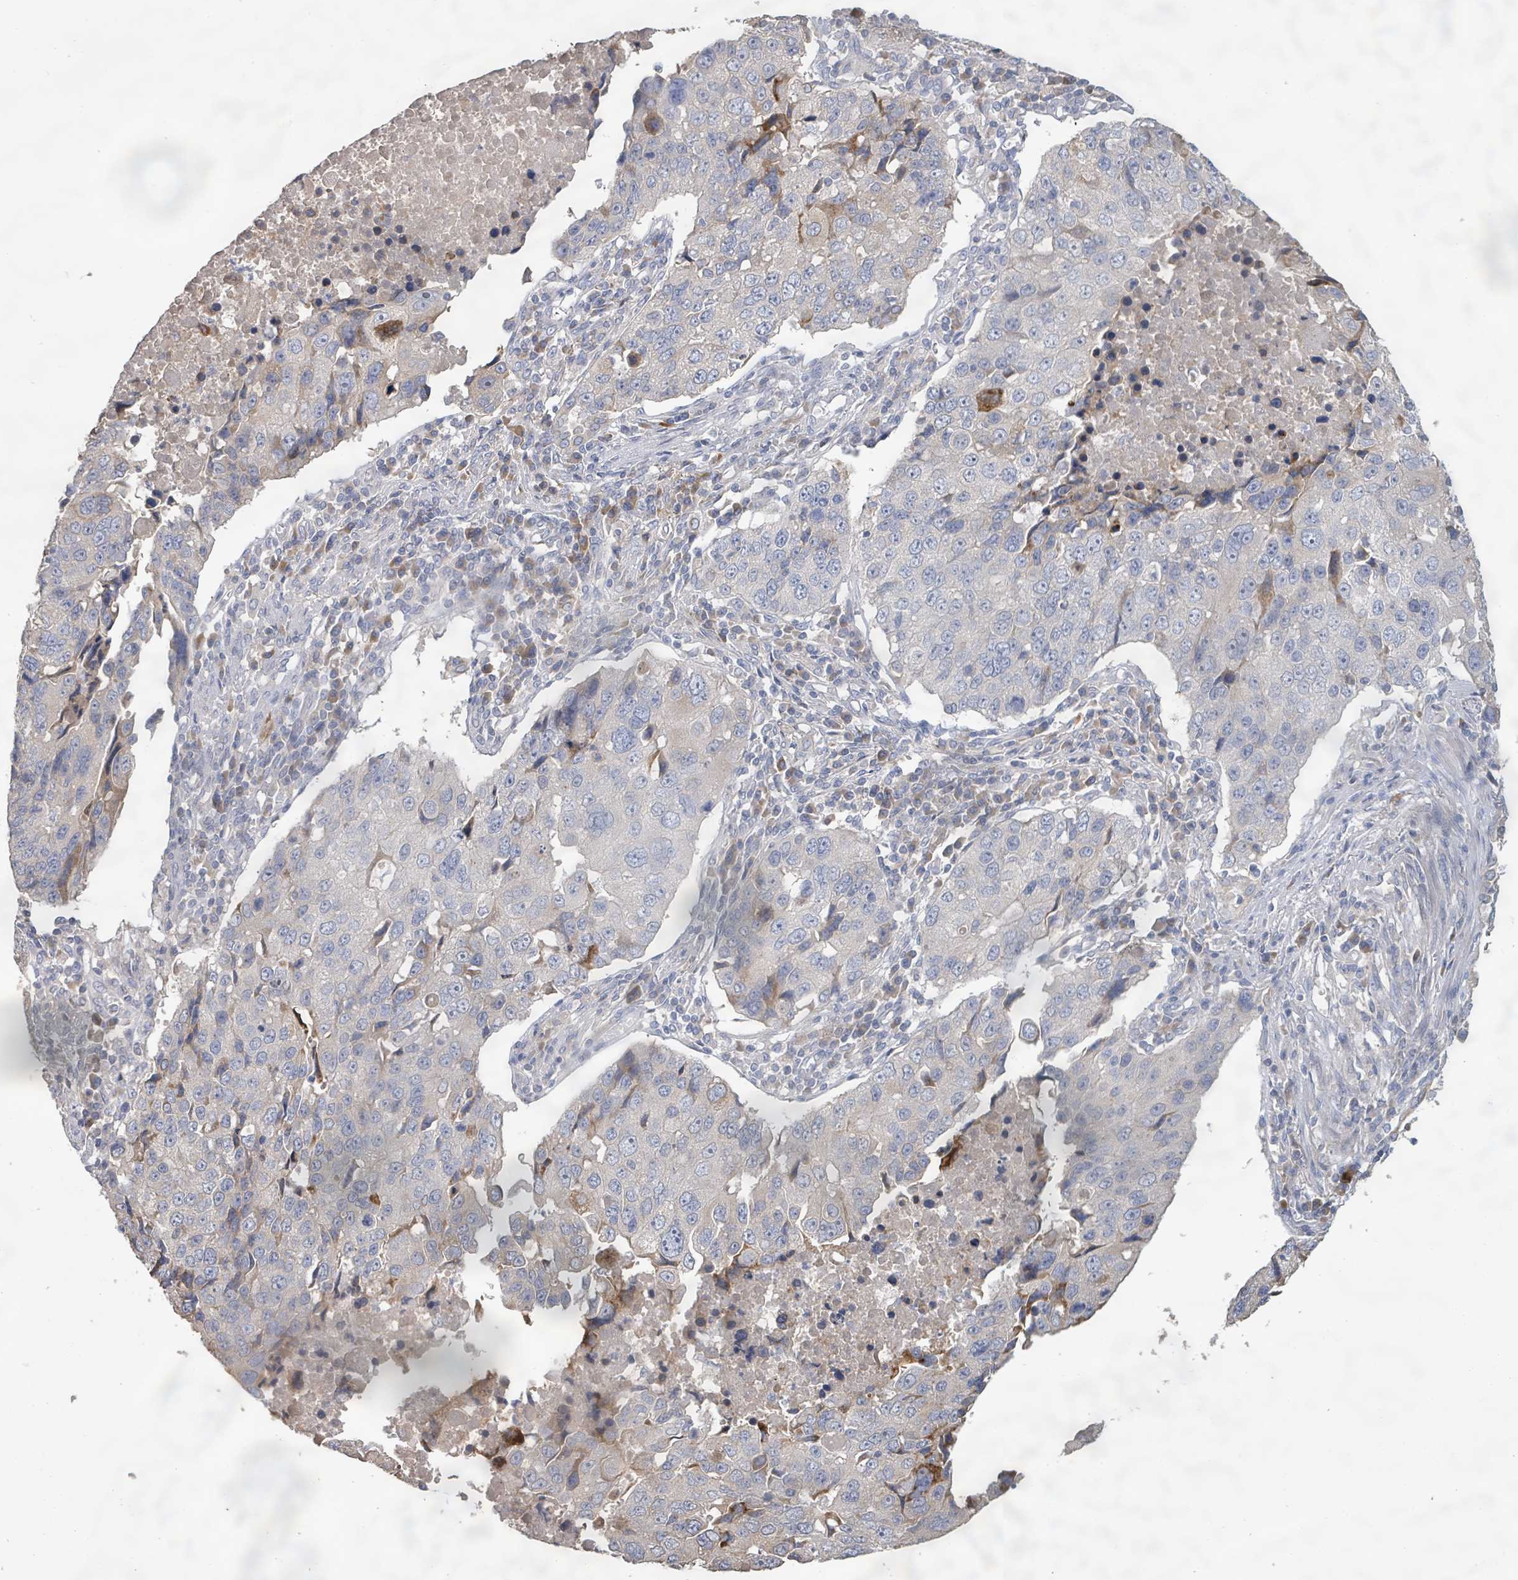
{"staining": {"intensity": "moderate", "quantity": "<25%", "location": "cytoplasmic/membranous"}, "tissue": "lung cancer", "cell_type": "Tumor cells", "image_type": "cancer", "snomed": [{"axis": "morphology", "description": "Squamous cell carcinoma, NOS"}, {"axis": "topography", "description": "Lung"}], "caption": "Lung cancer stained with immunohistochemistry (IHC) demonstrates moderate cytoplasmic/membranous positivity in approximately <25% of tumor cells.", "gene": "KCNS2", "patient": {"sex": "female", "age": 66}}